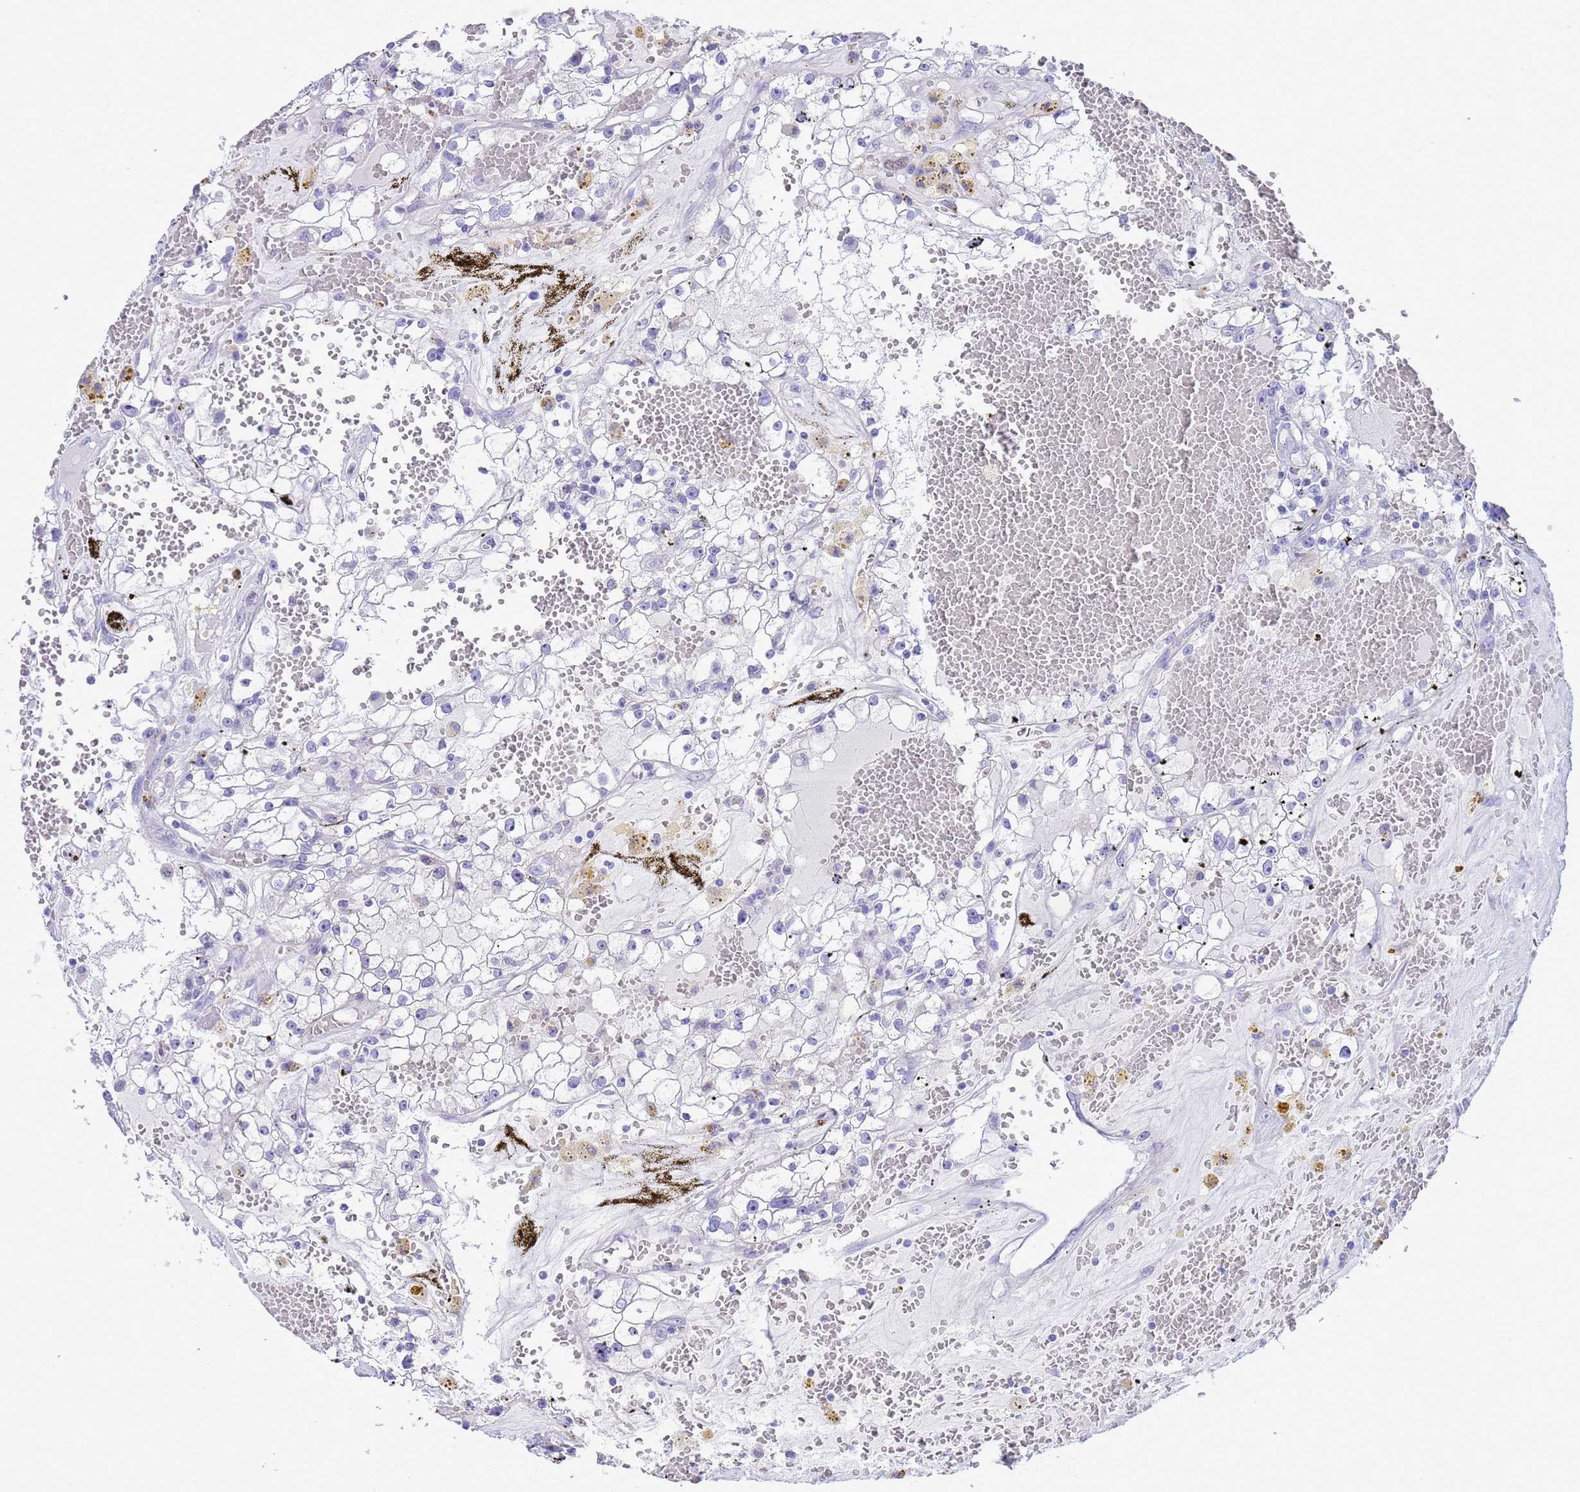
{"staining": {"intensity": "negative", "quantity": "none", "location": "none"}, "tissue": "renal cancer", "cell_type": "Tumor cells", "image_type": "cancer", "snomed": [{"axis": "morphology", "description": "Adenocarcinoma, NOS"}, {"axis": "topography", "description": "Kidney"}], "caption": "A photomicrograph of human renal cancer is negative for staining in tumor cells.", "gene": "GSTM1", "patient": {"sex": "male", "age": 56}}